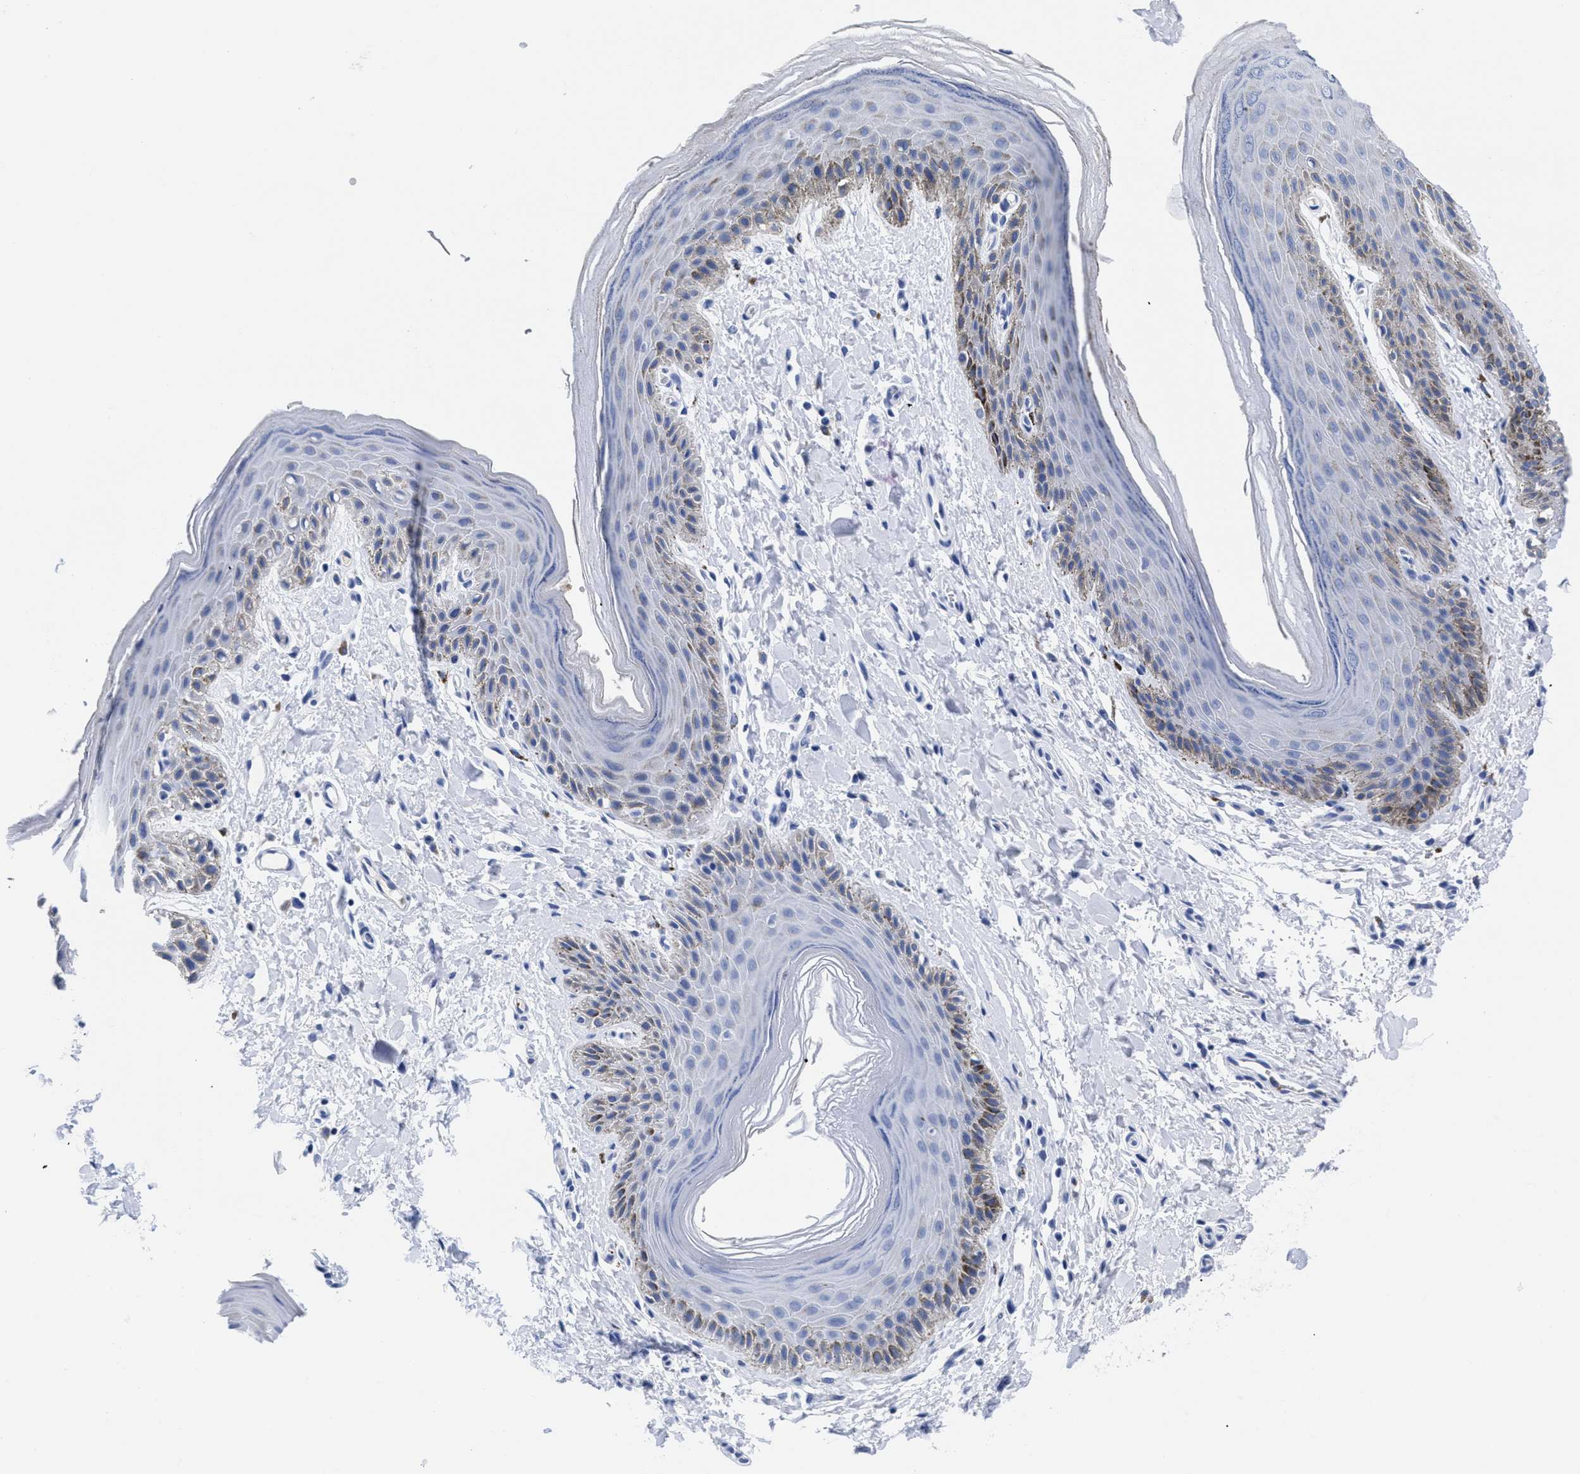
{"staining": {"intensity": "moderate", "quantity": "<25%", "location": "cytoplasmic/membranous"}, "tissue": "skin", "cell_type": "Epidermal cells", "image_type": "normal", "snomed": [{"axis": "morphology", "description": "Normal tissue, NOS"}, {"axis": "topography", "description": "Anal"}], "caption": "Immunohistochemical staining of benign human skin shows <25% levels of moderate cytoplasmic/membranous protein staining in about <25% of epidermal cells.", "gene": "TREML1", "patient": {"sex": "male", "age": 44}}